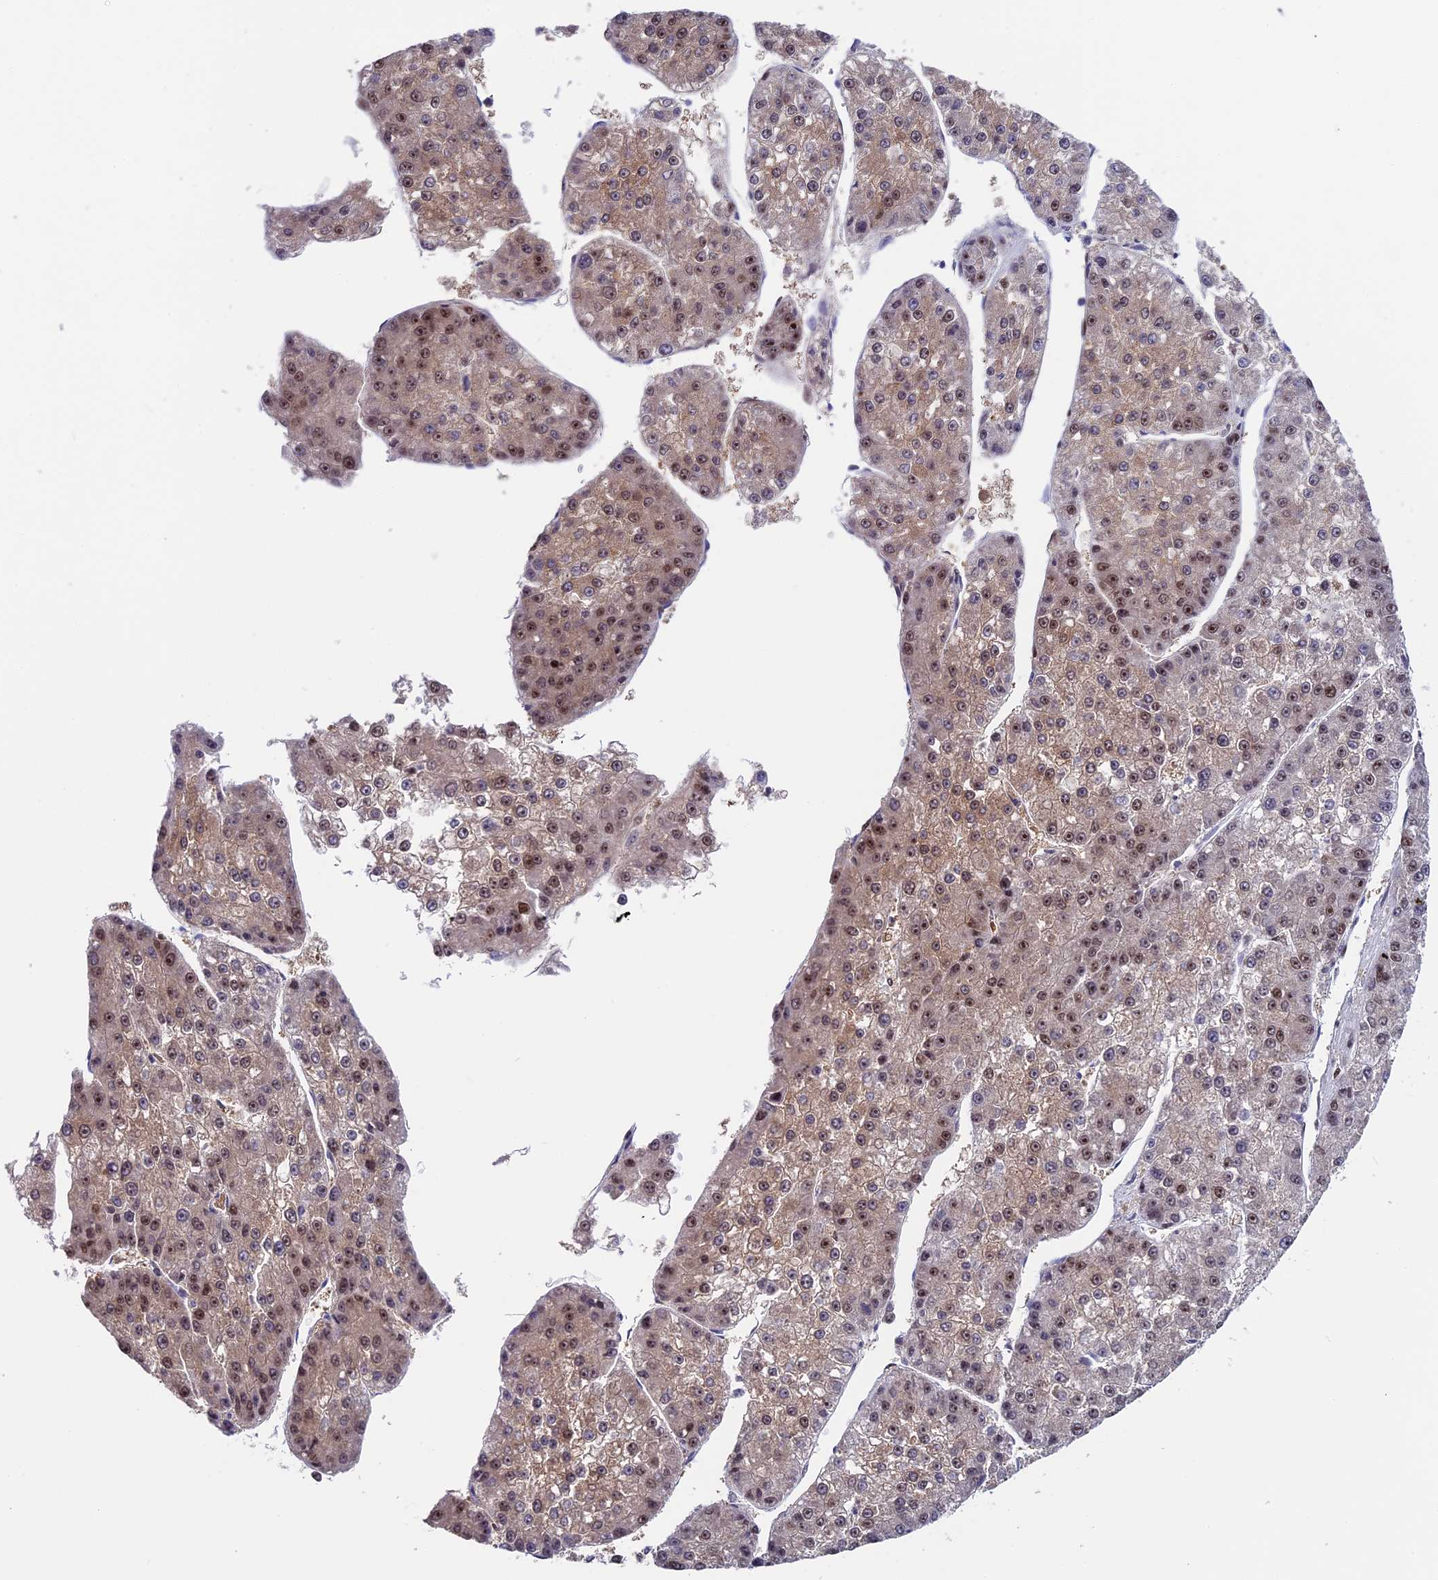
{"staining": {"intensity": "weak", "quantity": ">75%", "location": "cytoplasmic/membranous,nuclear"}, "tissue": "liver cancer", "cell_type": "Tumor cells", "image_type": "cancer", "snomed": [{"axis": "morphology", "description": "Carcinoma, Hepatocellular, NOS"}, {"axis": "topography", "description": "Liver"}], "caption": "Hepatocellular carcinoma (liver) stained with immunohistochemistry (IHC) reveals weak cytoplasmic/membranous and nuclear expression in about >75% of tumor cells.", "gene": "CCDC86", "patient": {"sex": "female", "age": 73}}